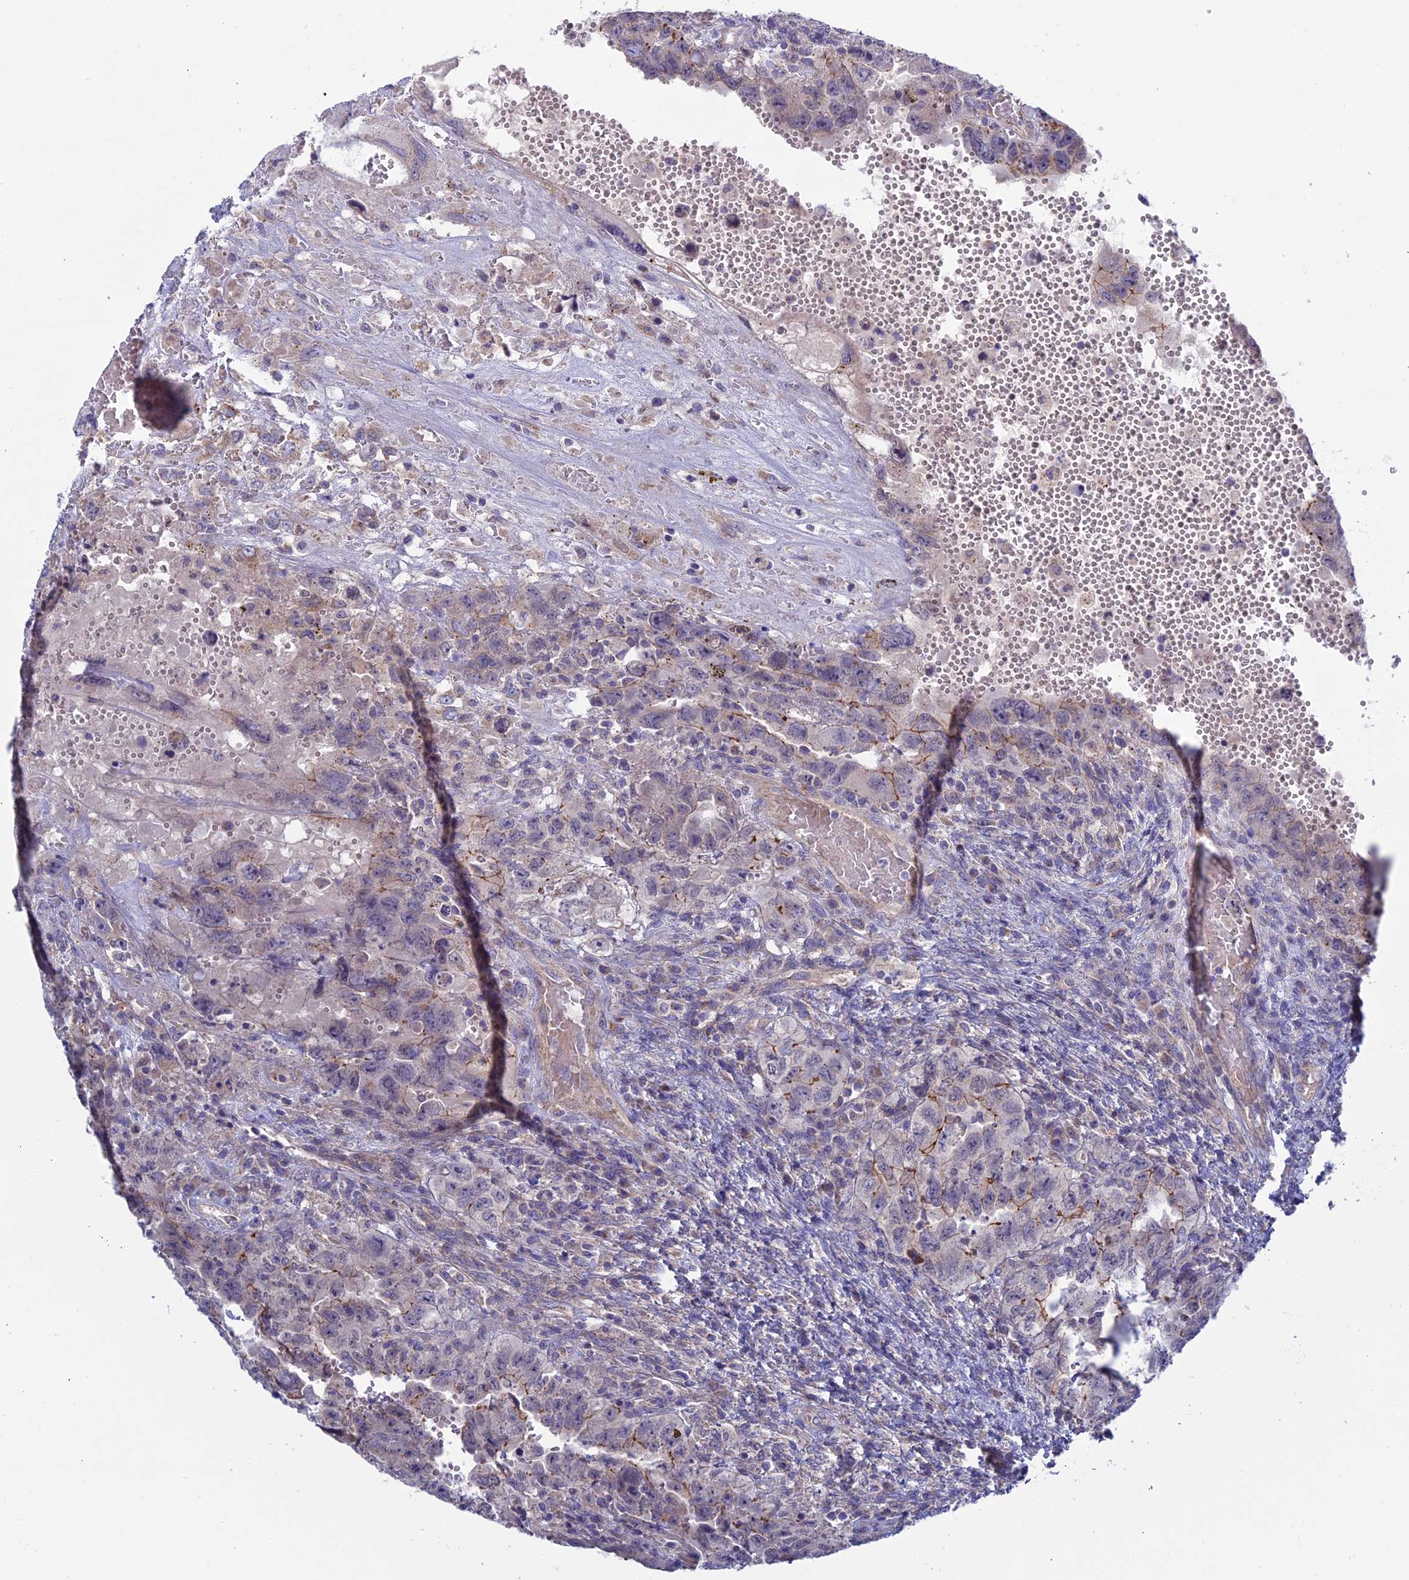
{"staining": {"intensity": "moderate", "quantity": "<25%", "location": "cytoplasmic/membranous"}, "tissue": "testis cancer", "cell_type": "Tumor cells", "image_type": "cancer", "snomed": [{"axis": "morphology", "description": "Carcinoma, Embryonal, NOS"}, {"axis": "topography", "description": "Testis"}], "caption": "An immunohistochemistry (IHC) image of neoplastic tissue is shown. Protein staining in brown highlights moderate cytoplasmic/membranous positivity in testis cancer (embryonal carcinoma) within tumor cells.", "gene": "ETFDH", "patient": {"sex": "male", "age": 26}}